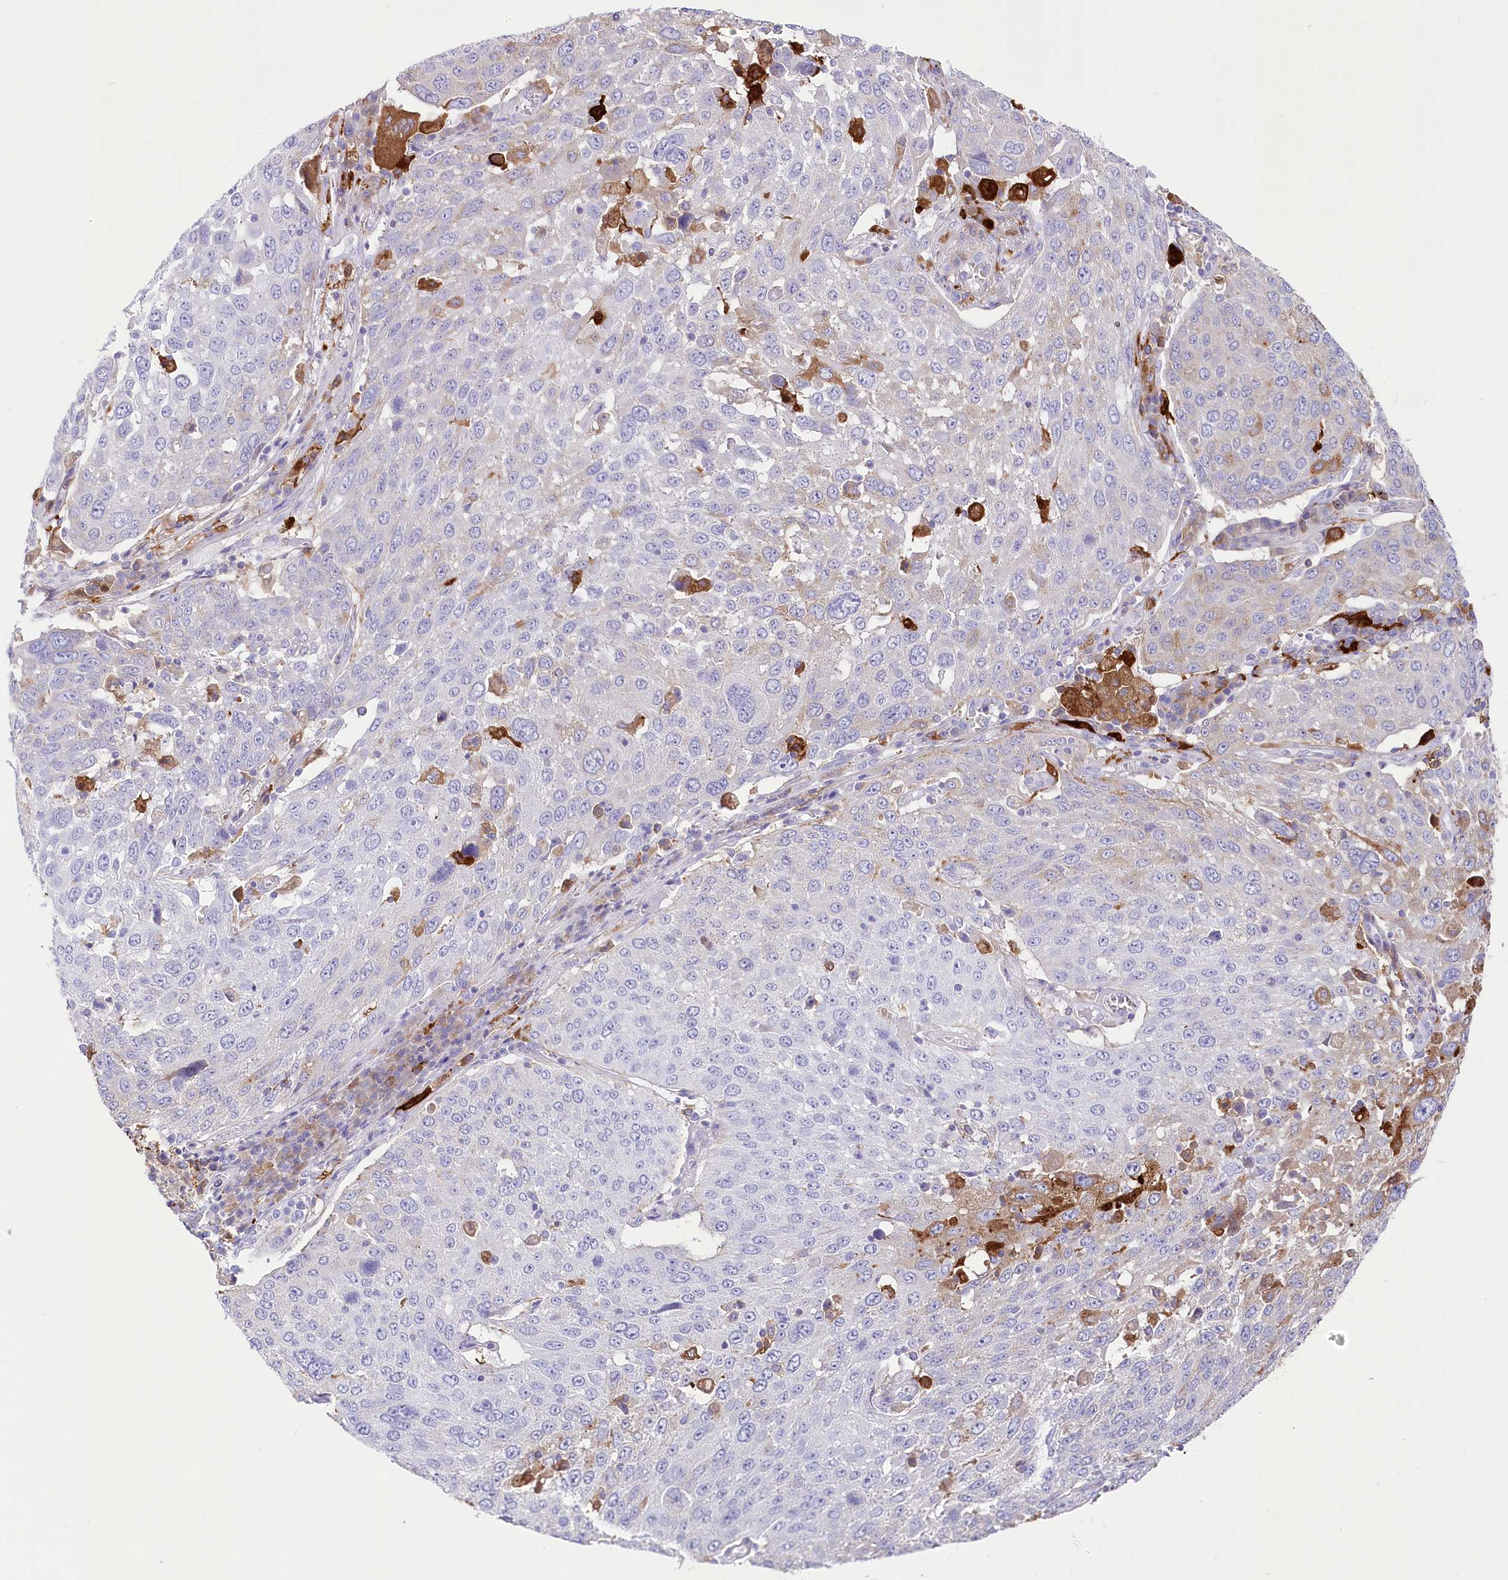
{"staining": {"intensity": "negative", "quantity": "none", "location": "none"}, "tissue": "lung cancer", "cell_type": "Tumor cells", "image_type": "cancer", "snomed": [{"axis": "morphology", "description": "Squamous cell carcinoma, NOS"}, {"axis": "topography", "description": "Lung"}], "caption": "Histopathology image shows no protein expression in tumor cells of lung squamous cell carcinoma tissue.", "gene": "DNAJC19", "patient": {"sex": "male", "age": 65}}